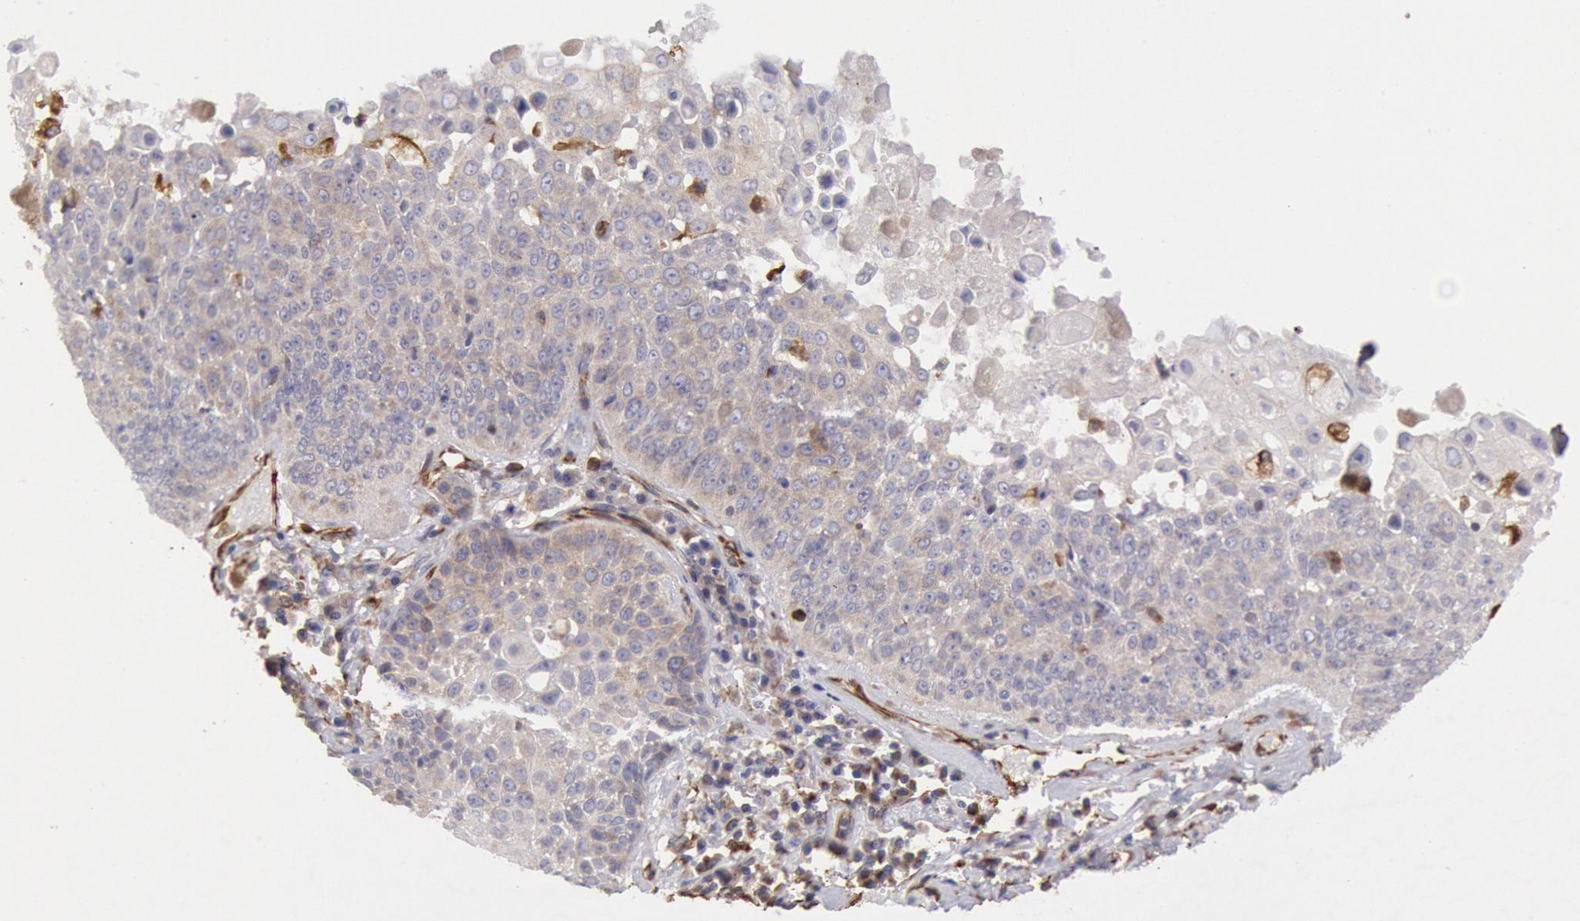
{"staining": {"intensity": "weak", "quantity": "<25%", "location": "cytoplasmic/membranous"}, "tissue": "lung cancer", "cell_type": "Tumor cells", "image_type": "cancer", "snomed": [{"axis": "morphology", "description": "Adenocarcinoma, NOS"}, {"axis": "topography", "description": "Lung"}], "caption": "This is an immunohistochemistry histopathology image of human lung cancer (adenocarcinoma). There is no expression in tumor cells.", "gene": "RNF139", "patient": {"sex": "male", "age": 60}}